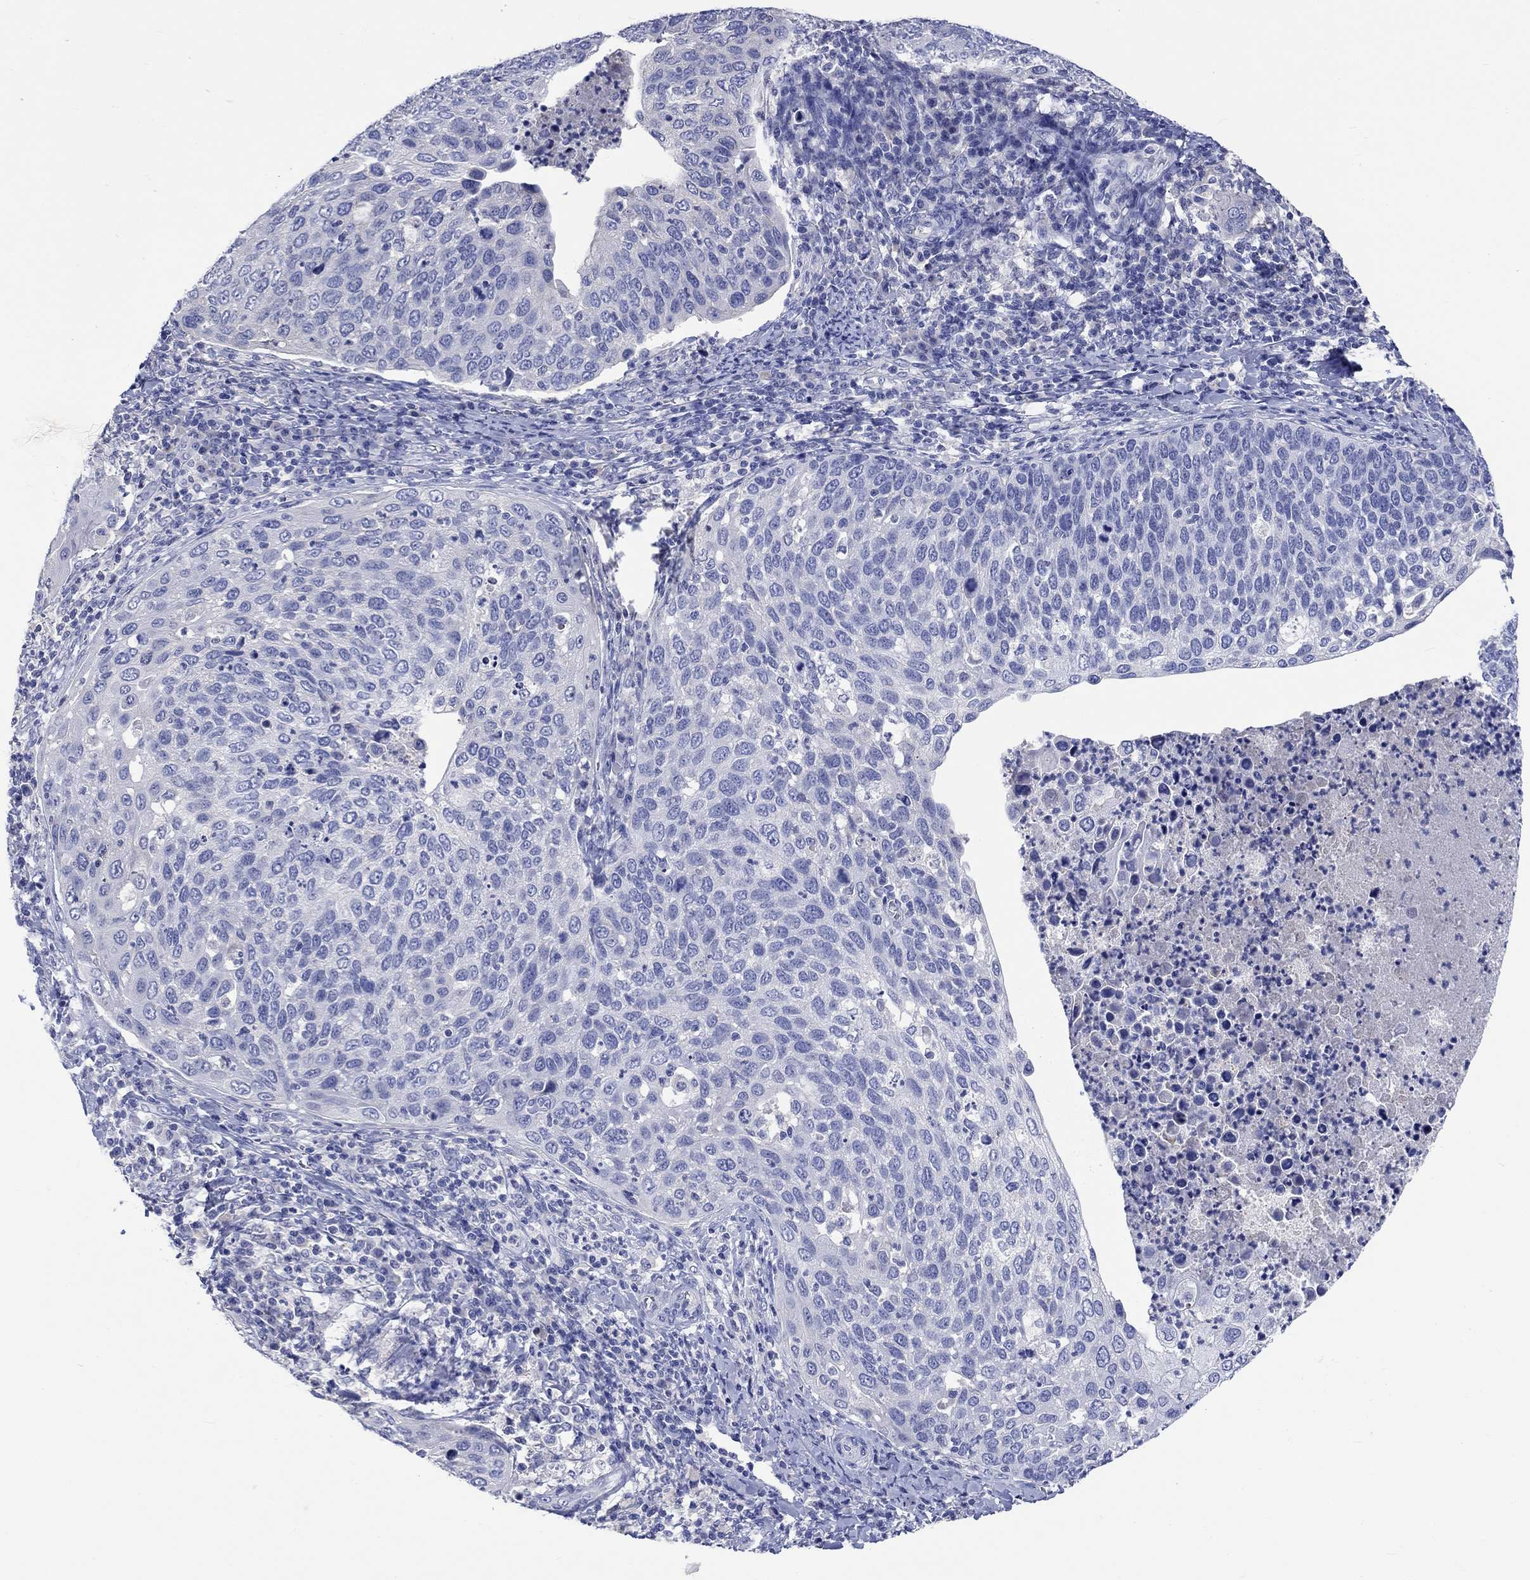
{"staining": {"intensity": "negative", "quantity": "none", "location": "none"}, "tissue": "cervical cancer", "cell_type": "Tumor cells", "image_type": "cancer", "snomed": [{"axis": "morphology", "description": "Squamous cell carcinoma, NOS"}, {"axis": "topography", "description": "Cervix"}], "caption": "The micrograph demonstrates no staining of tumor cells in squamous cell carcinoma (cervical).", "gene": "TOMM20L", "patient": {"sex": "female", "age": 54}}